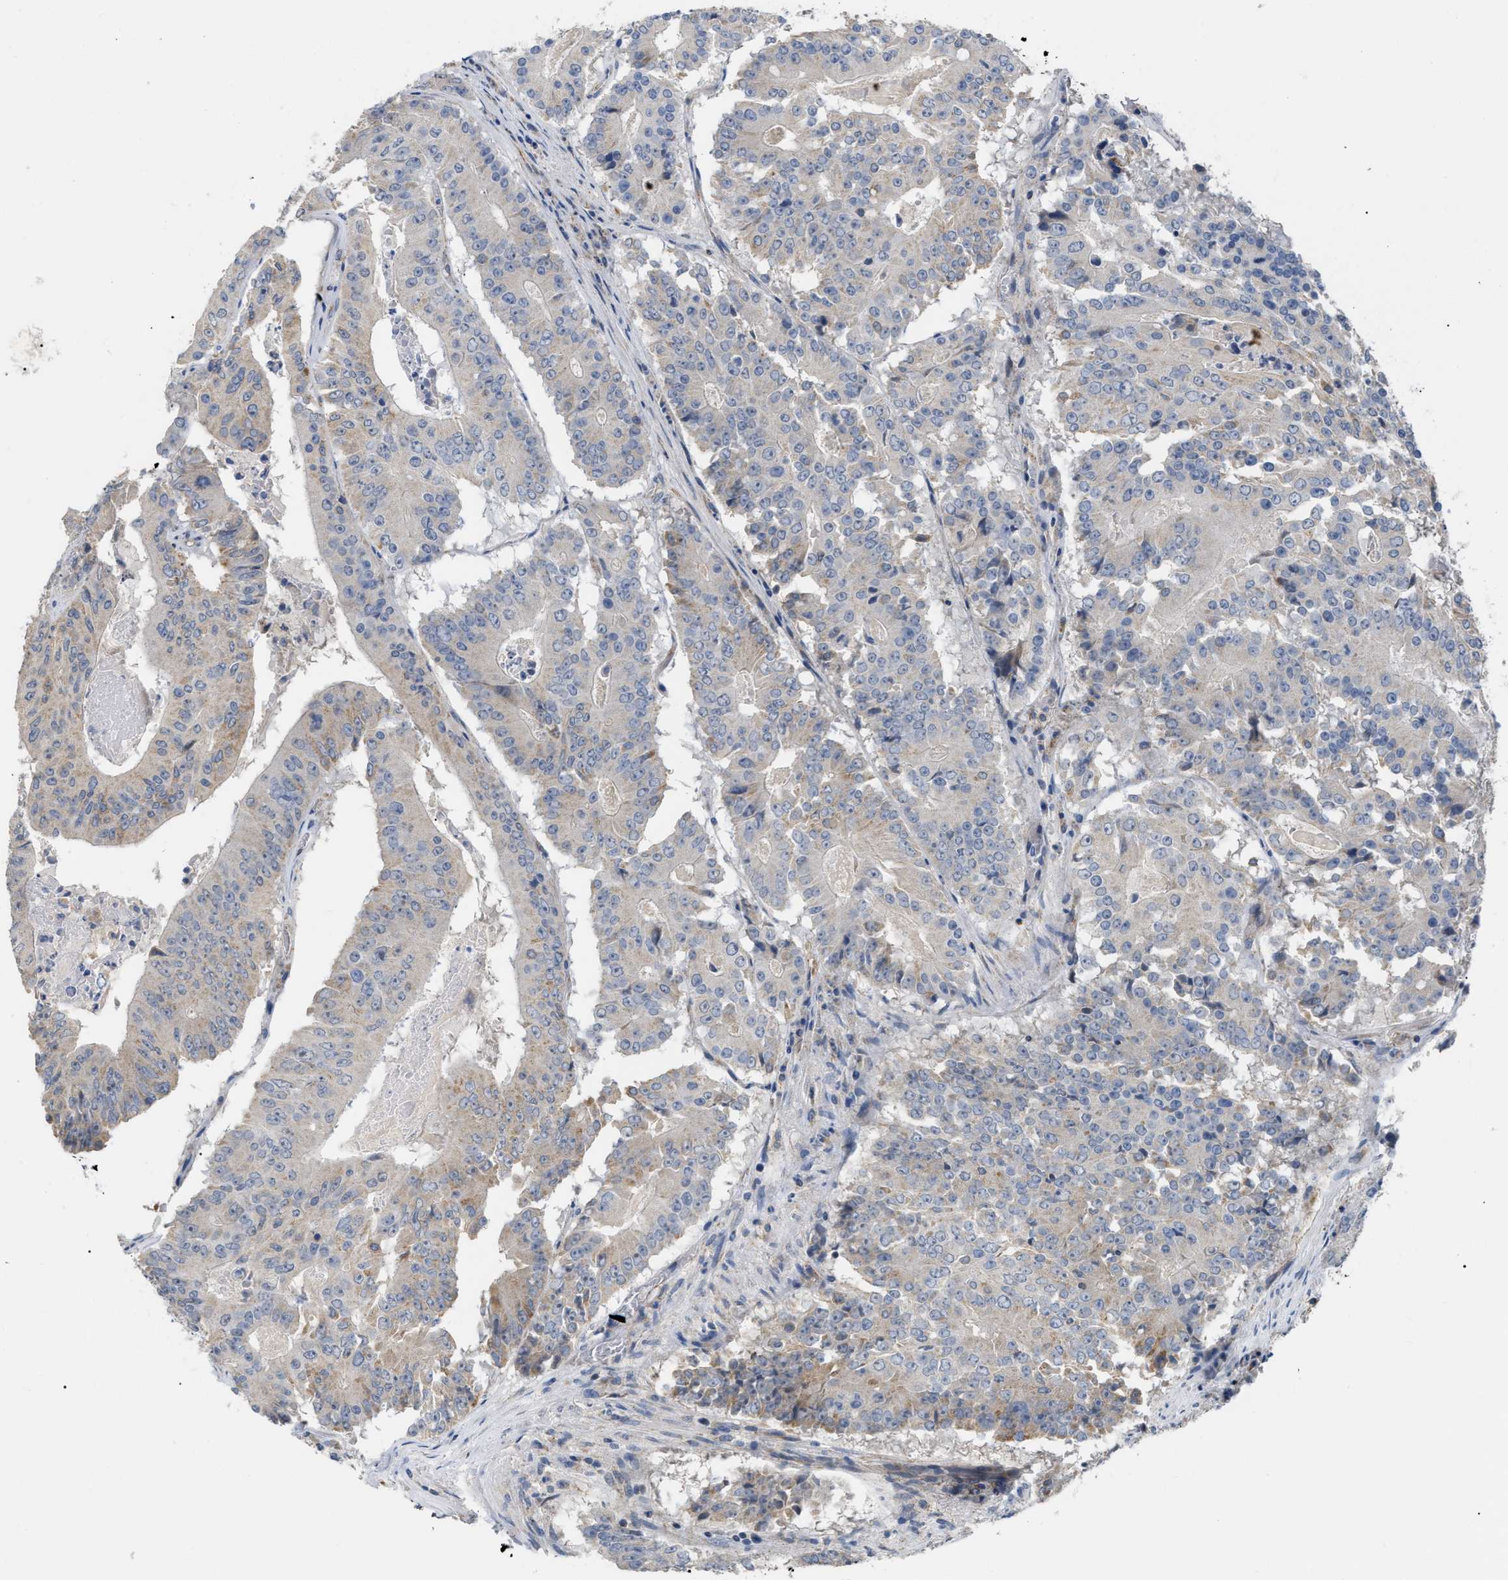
{"staining": {"intensity": "weak", "quantity": "<25%", "location": "cytoplasmic/membranous"}, "tissue": "colorectal cancer", "cell_type": "Tumor cells", "image_type": "cancer", "snomed": [{"axis": "morphology", "description": "Adenocarcinoma, NOS"}, {"axis": "topography", "description": "Colon"}], "caption": "Image shows no significant protein staining in tumor cells of colorectal adenocarcinoma.", "gene": "DHX58", "patient": {"sex": "male", "age": 87}}